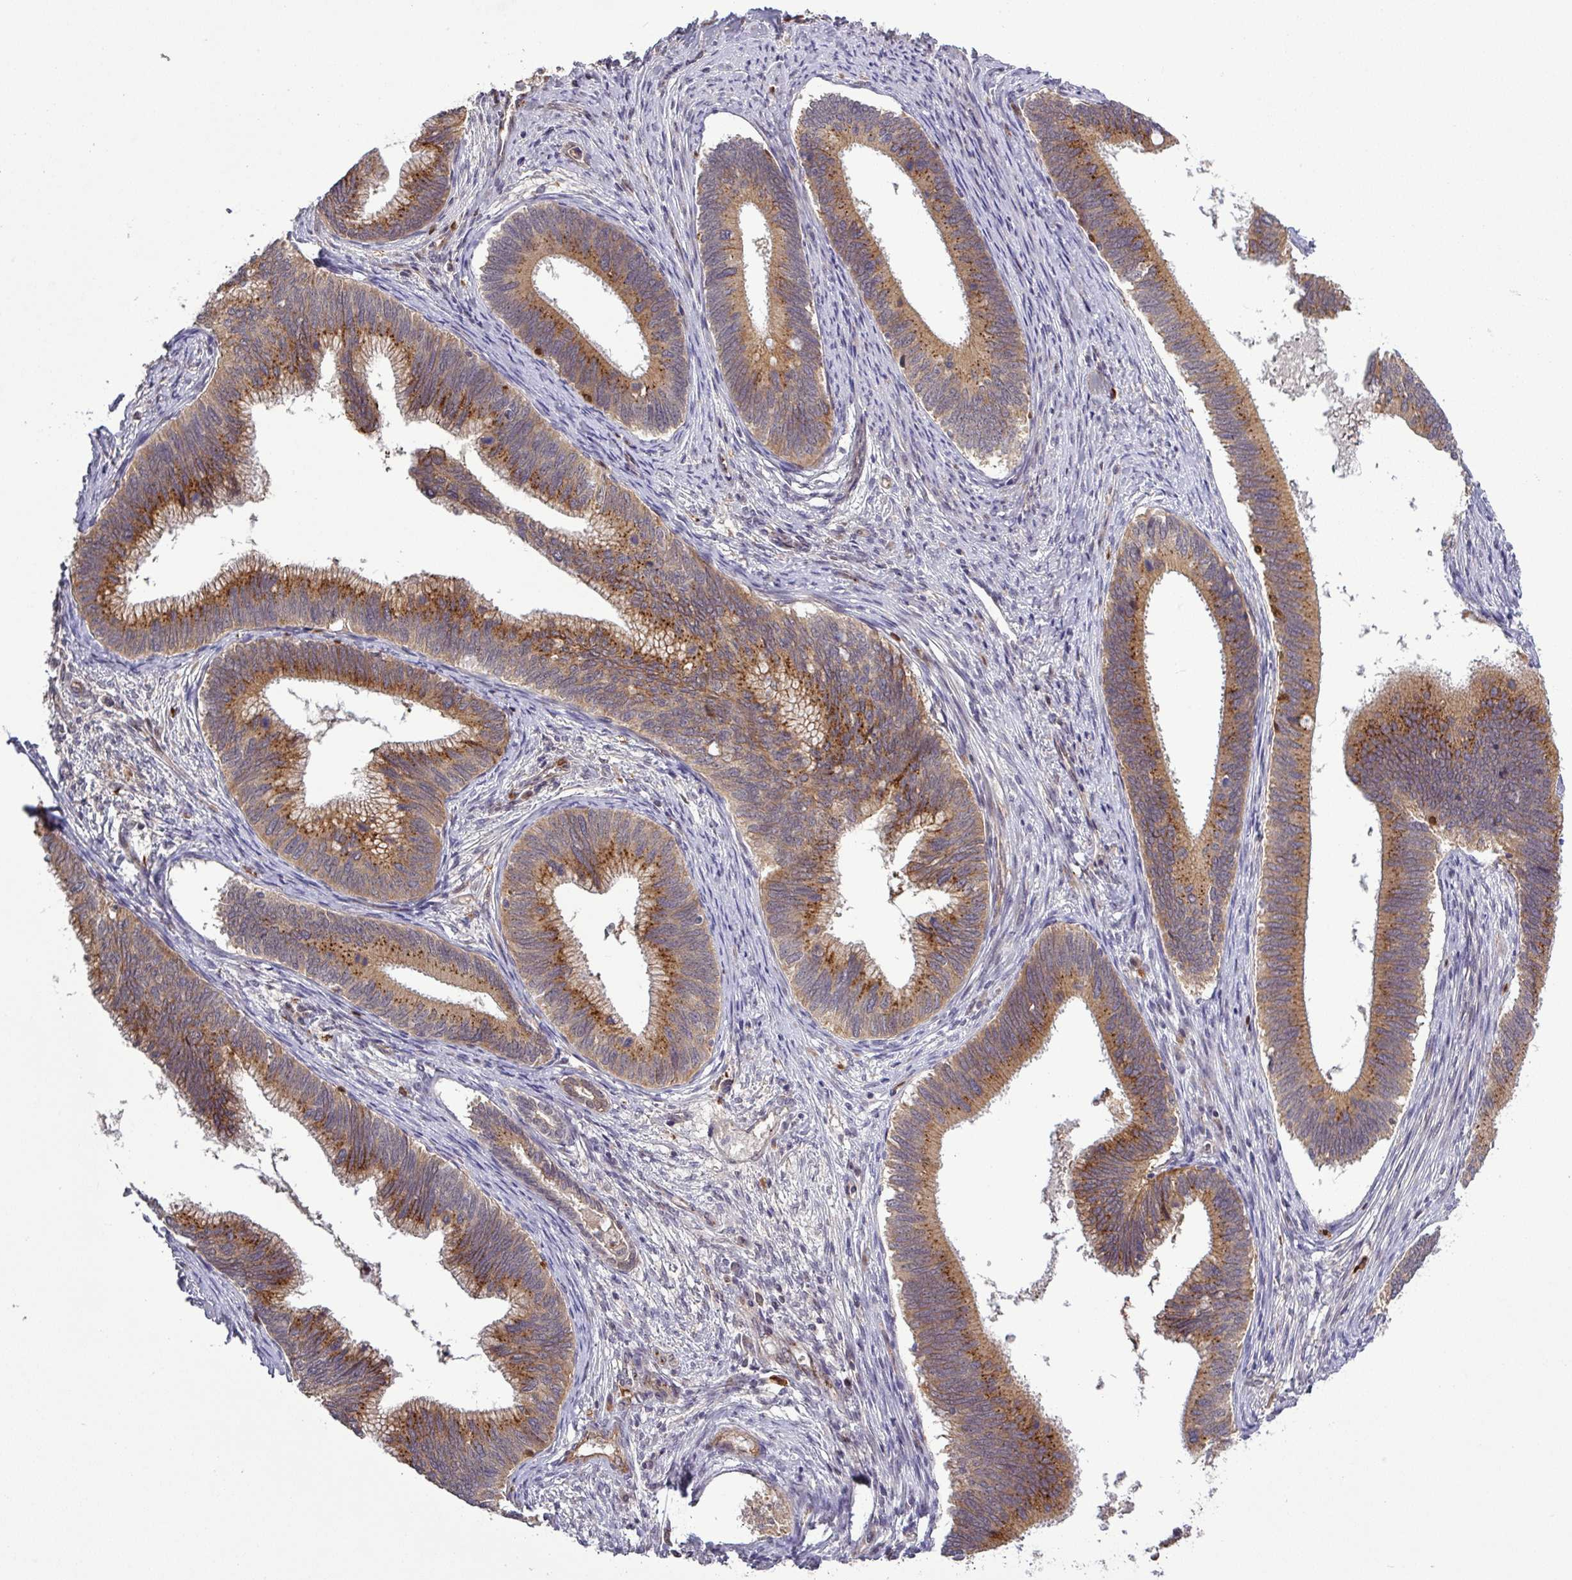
{"staining": {"intensity": "moderate", "quantity": ">75%", "location": "cytoplasmic/membranous"}, "tissue": "cervical cancer", "cell_type": "Tumor cells", "image_type": "cancer", "snomed": [{"axis": "morphology", "description": "Adenocarcinoma, NOS"}, {"axis": "topography", "description": "Cervix"}], "caption": "High-power microscopy captured an immunohistochemistry image of cervical cancer, revealing moderate cytoplasmic/membranous positivity in approximately >75% of tumor cells. (DAB (3,3'-diaminobenzidine) = brown stain, brightfield microscopy at high magnification).", "gene": "PCDH1", "patient": {"sex": "female", "age": 42}}